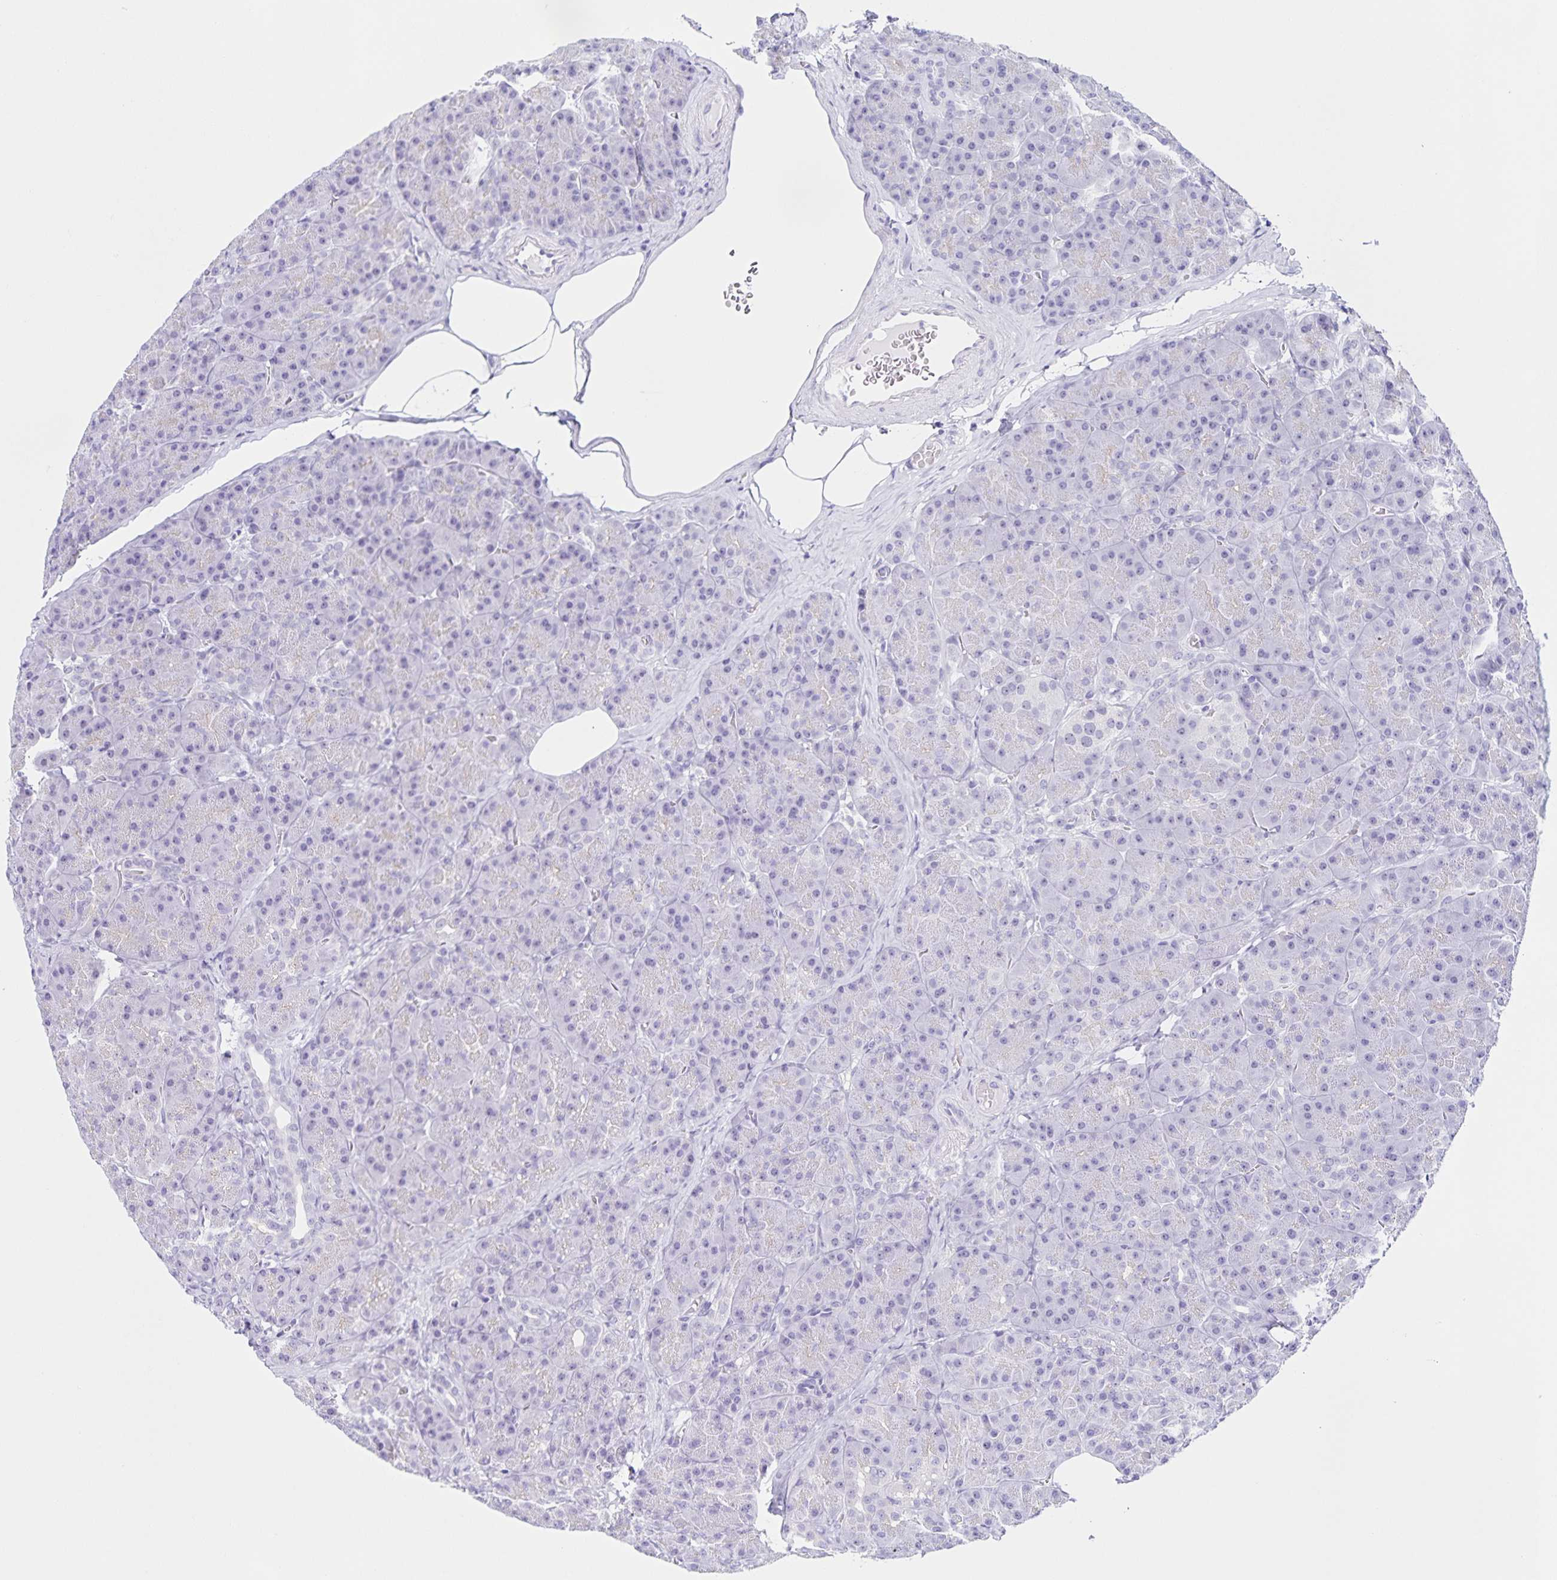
{"staining": {"intensity": "negative", "quantity": "none", "location": "none"}, "tissue": "pancreas", "cell_type": "Exocrine glandular cells", "image_type": "normal", "snomed": [{"axis": "morphology", "description": "Normal tissue, NOS"}, {"axis": "topography", "description": "Pancreas"}], "caption": "IHC image of unremarkable pancreas: human pancreas stained with DAB (3,3'-diaminobenzidine) demonstrates no significant protein expression in exocrine glandular cells. (DAB immunohistochemistry (IHC) with hematoxylin counter stain).", "gene": "FAM170A", "patient": {"sex": "male", "age": 57}}